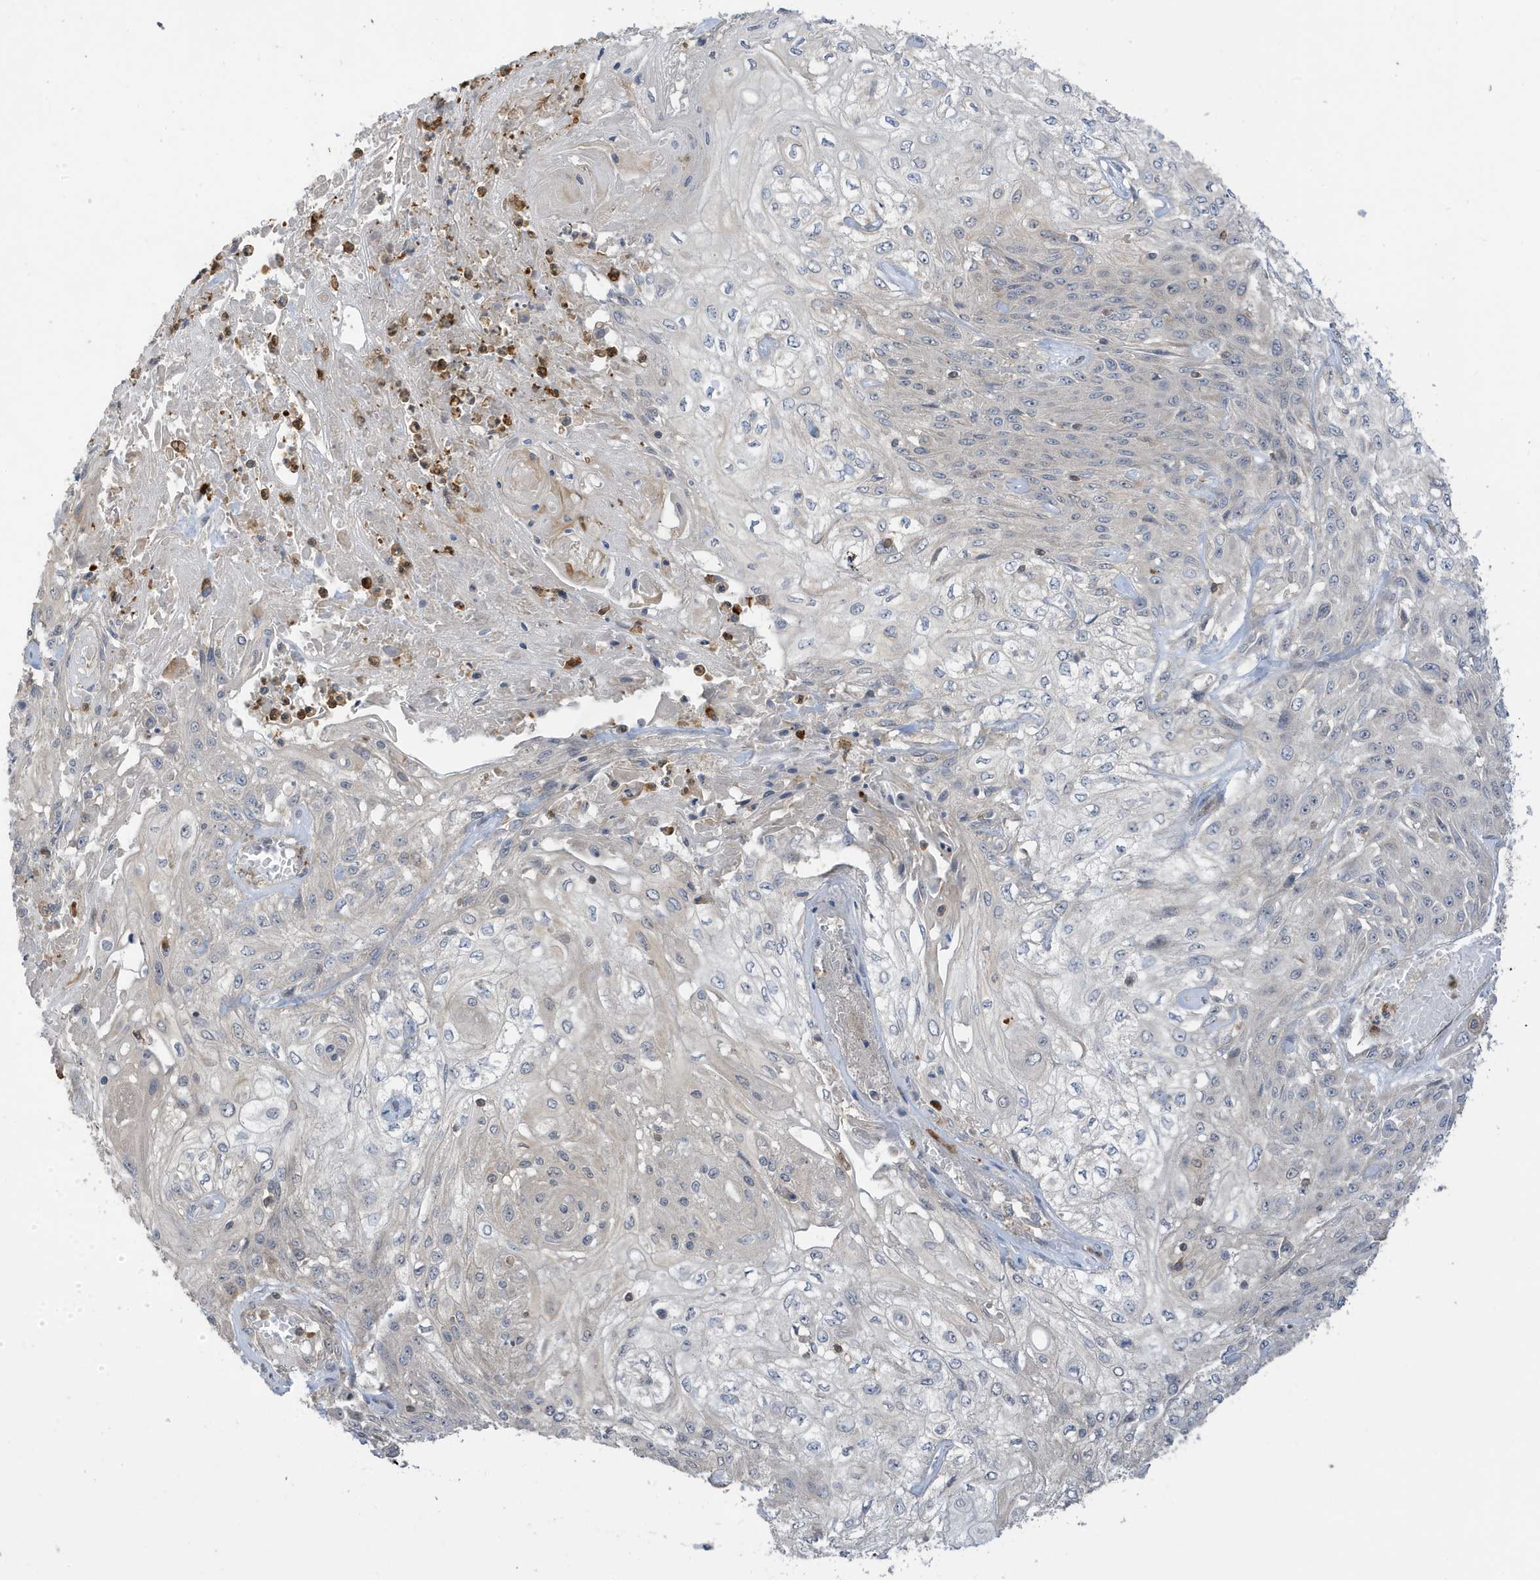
{"staining": {"intensity": "negative", "quantity": "none", "location": "none"}, "tissue": "skin cancer", "cell_type": "Tumor cells", "image_type": "cancer", "snomed": [{"axis": "morphology", "description": "Squamous cell carcinoma, NOS"}, {"axis": "morphology", "description": "Squamous cell carcinoma, metastatic, NOS"}, {"axis": "topography", "description": "Skin"}, {"axis": "topography", "description": "Lymph node"}], "caption": "An immunohistochemistry (IHC) image of skin cancer is shown. There is no staining in tumor cells of skin cancer.", "gene": "TAB3", "patient": {"sex": "male", "age": 75}}